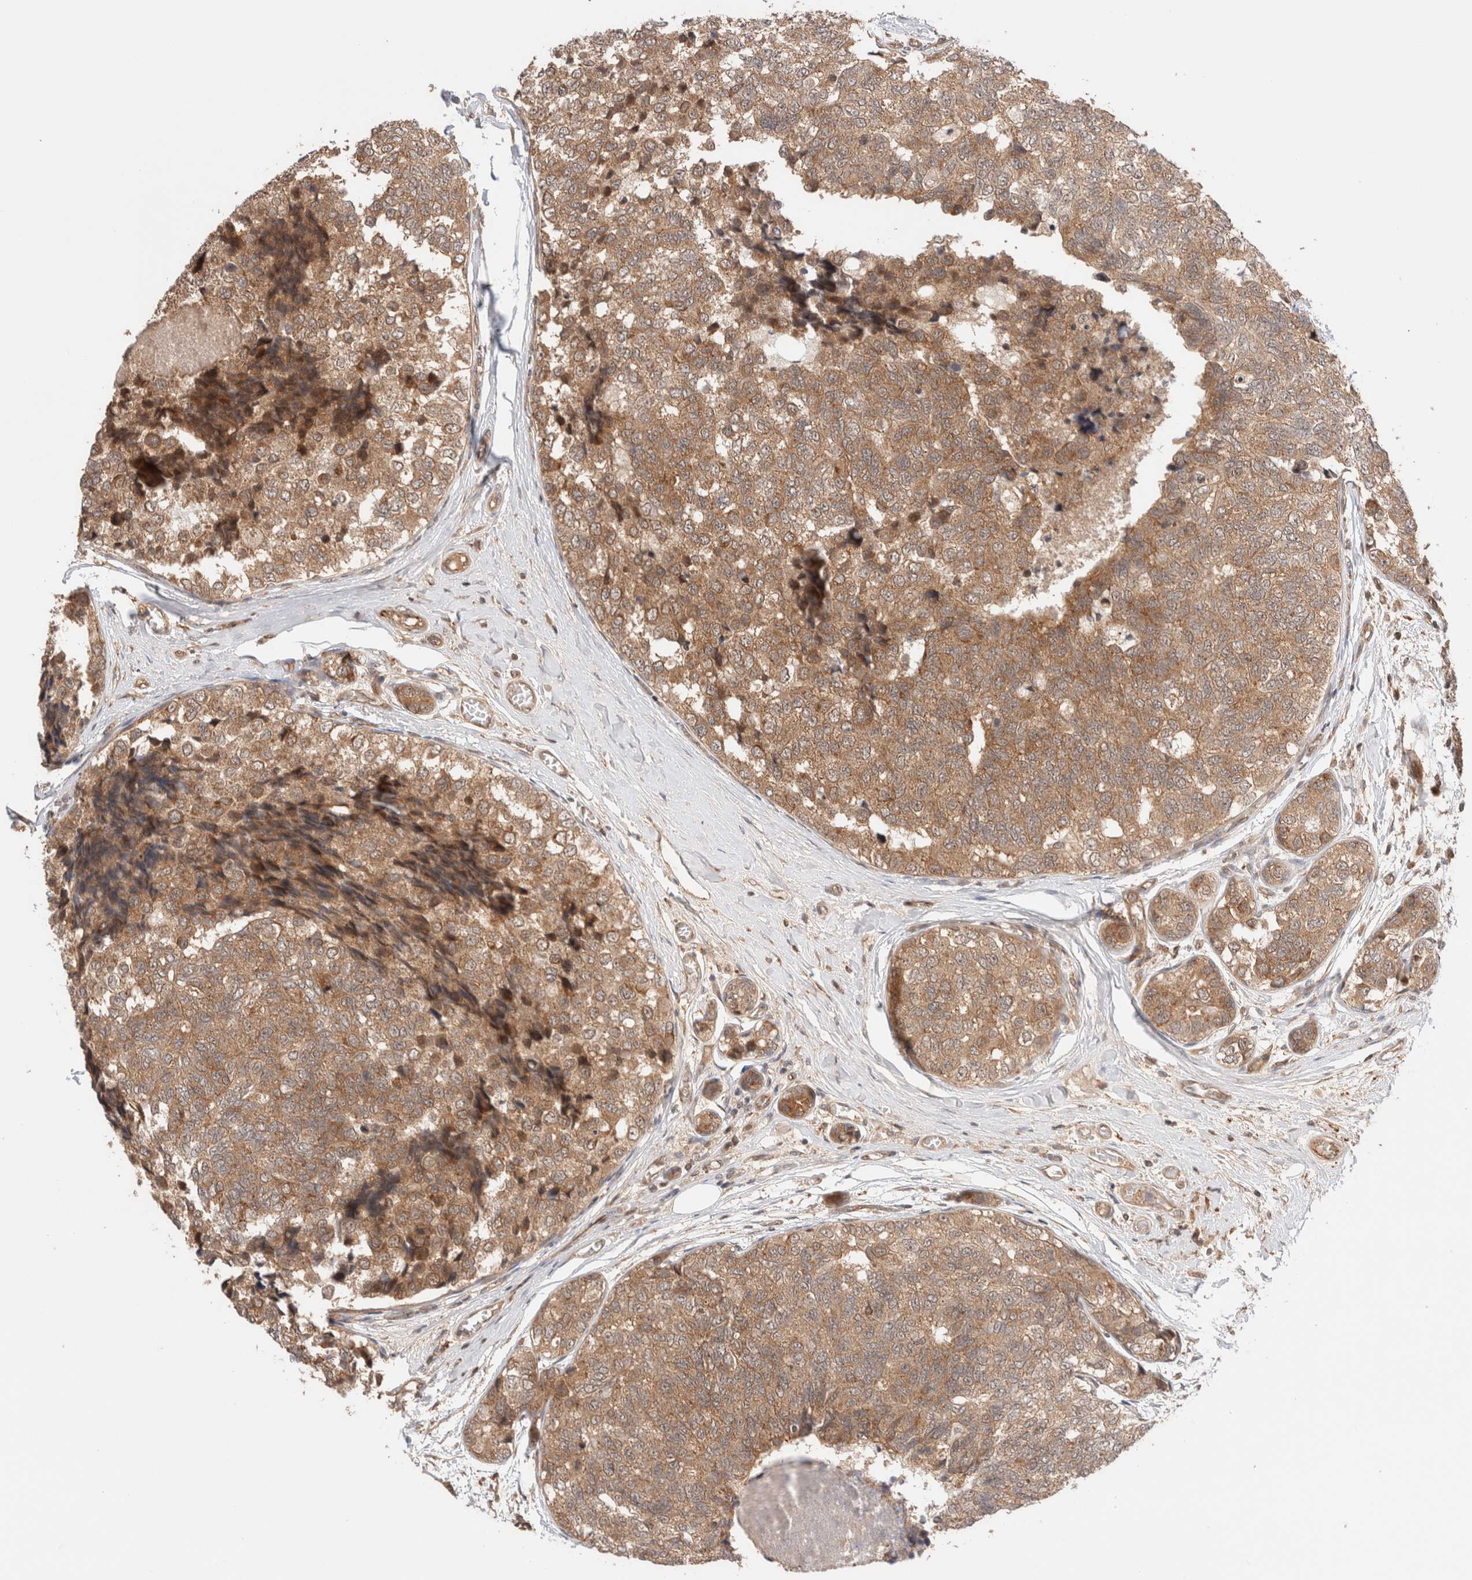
{"staining": {"intensity": "moderate", "quantity": ">75%", "location": "cytoplasmic/membranous"}, "tissue": "breast cancer", "cell_type": "Tumor cells", "image_type": "cancer", "snomed": [{"axis": "morphology", "description": "Normal tissue, NOS"}, {"axis": "morphology", "description": "Duct carcinoma"}, {"axis": "topography", "description": "Breast"}], "caption": "High-power microscopy captured an immunohistochemistry (IHC) micrograph of invasive ductal carcinoma (breast), revealing moderate cytoplasmic/membranous positivity in approximately >75% of tumor cells. (IHC, brightfield microscopy, high magnification).", "gene": "SIKE1", "patient": {"sex": "female", "age": 43}}